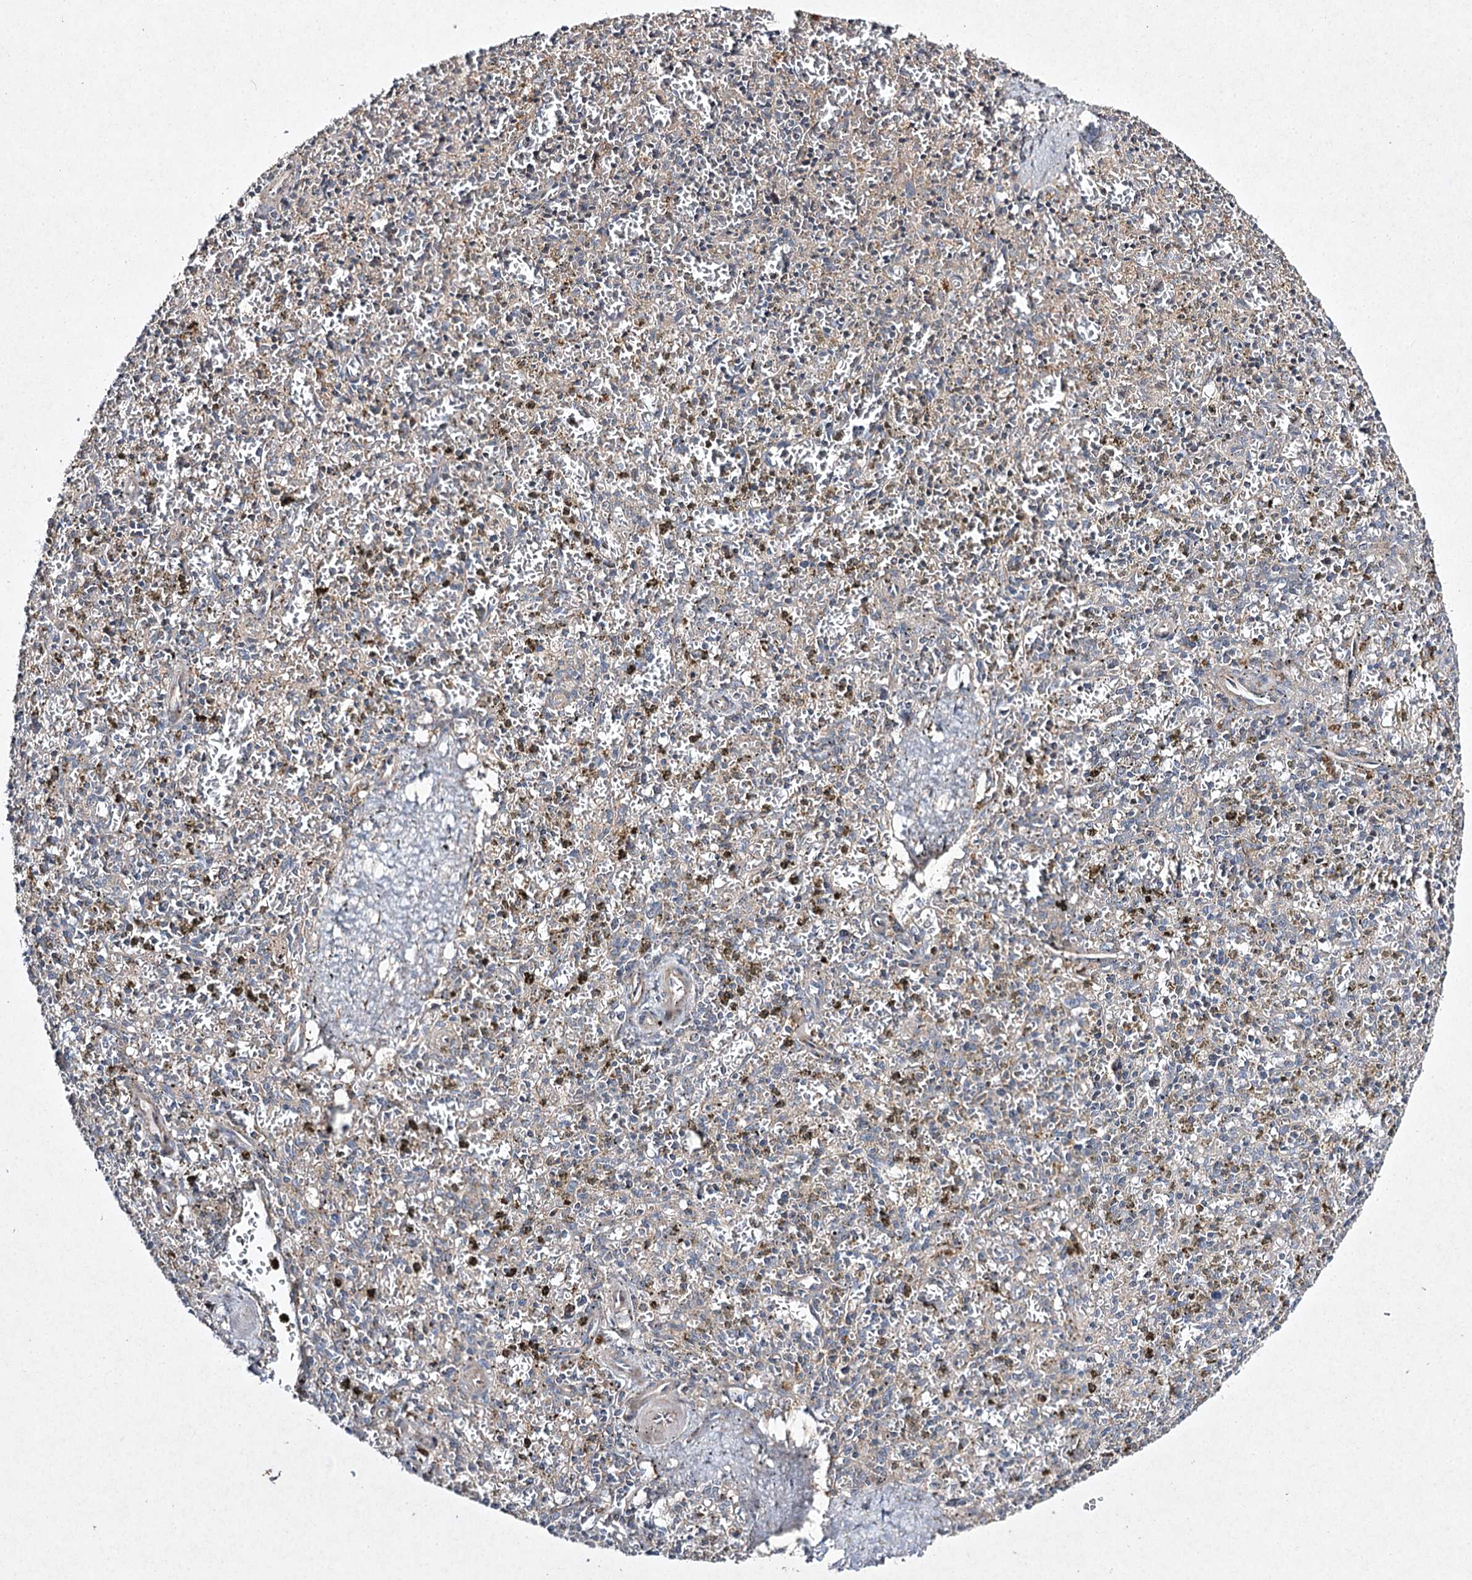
{"staining": {"intensity": "negative", "quantity": "none", "location": "none"}, "tissue": "spleen", "cell_type": "Cells in red pulp", "image_type": "normal", "snomed": [{"axis": "morphology", "description": "Normal tissue, NOS"}, {"axis": "topography", "description": "Spleen"}], "caption": "Micrograph shows no protein expression in cells in red pulp of unremarkable spleen.", "gene": "FANCL", "patient": {"sex": "male", "age": 72}}